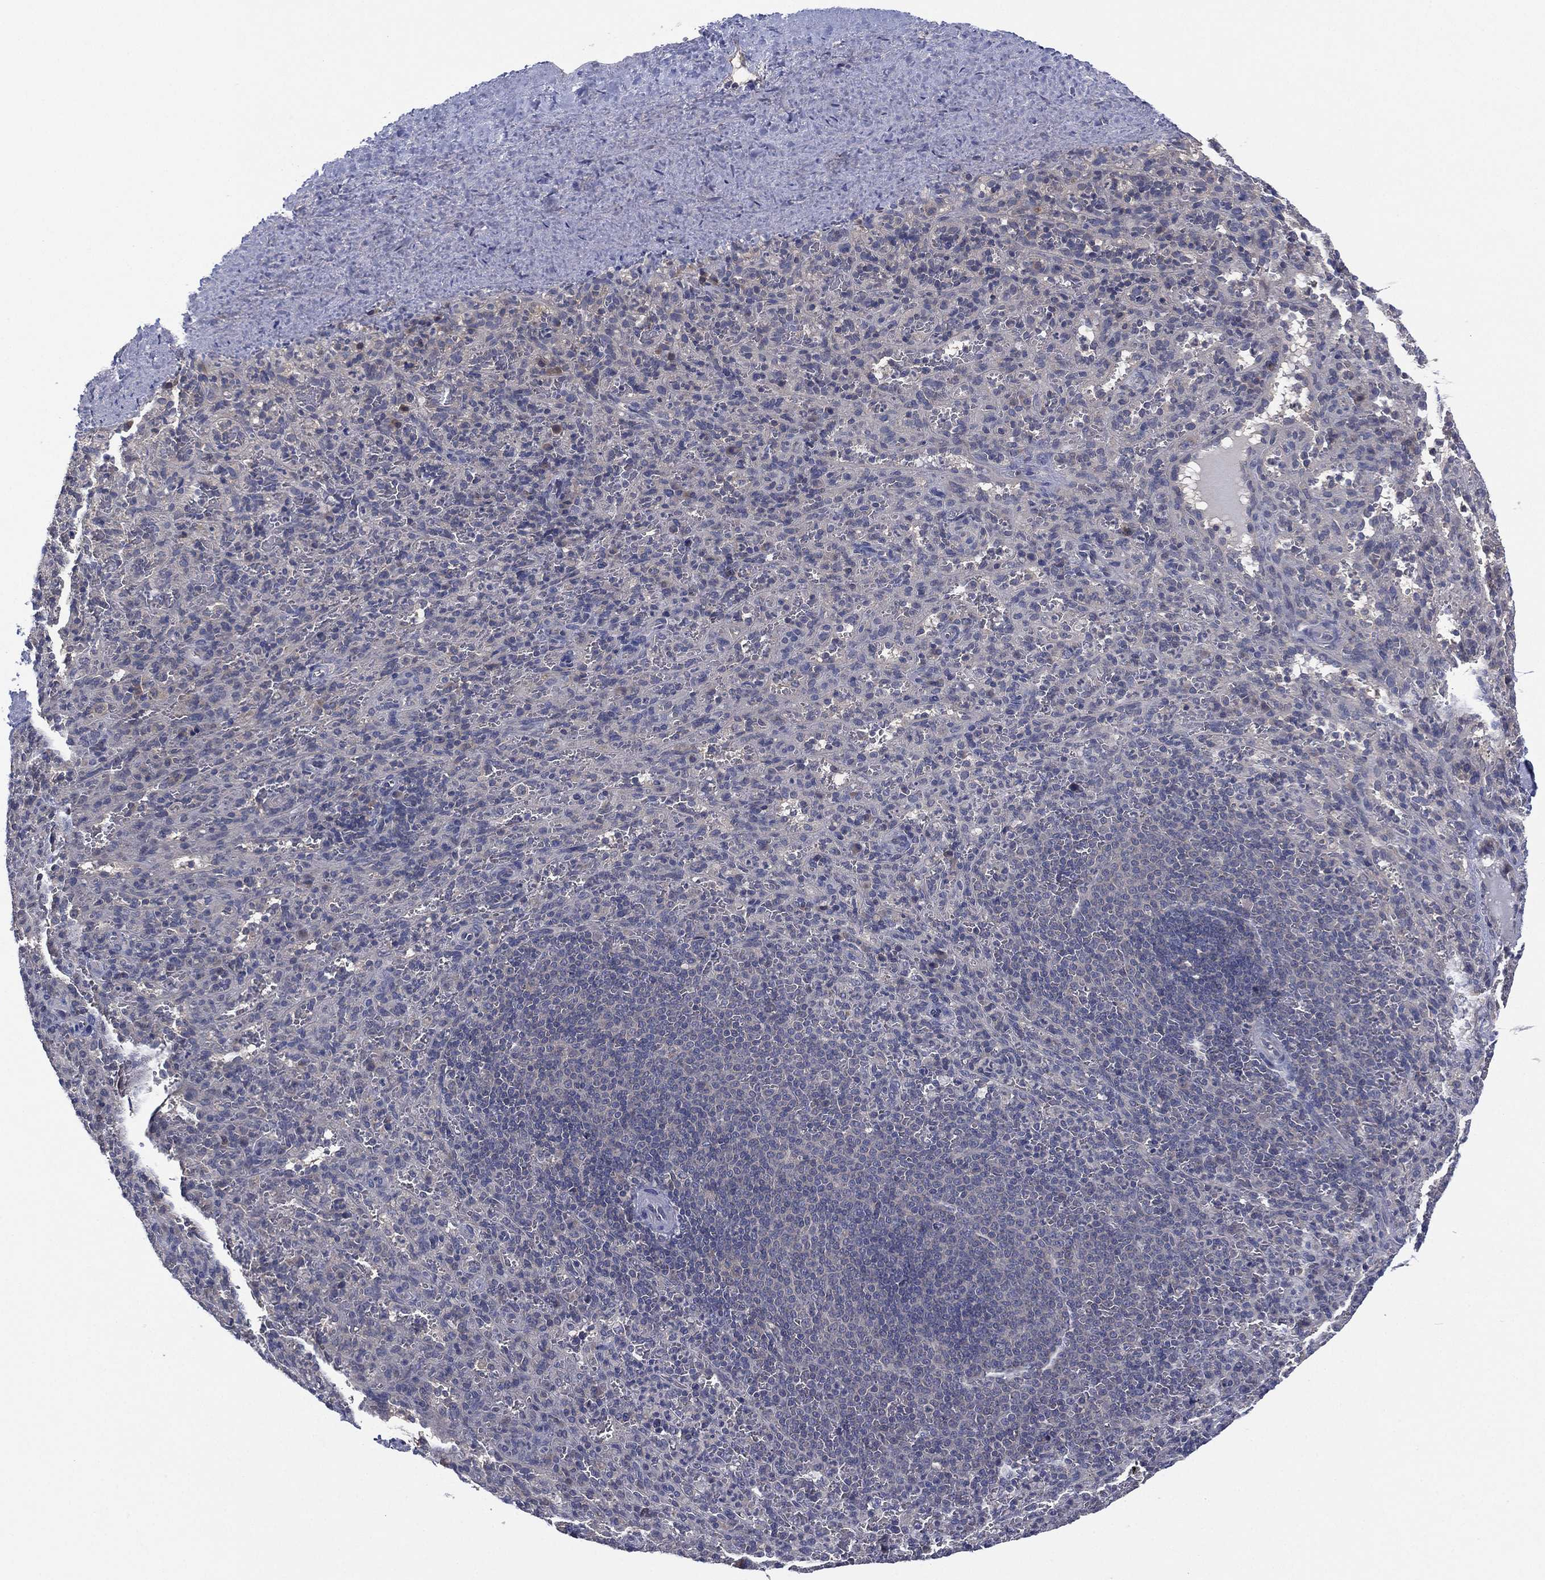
{"staining": {"intensity": "negative", "quantity": "none", "location": "none"}, "tissue": "spleen", "cell_type": "Cells in red pulp", "image_type": "normal", "snomed": [{"axis": "morphology", "description": "Normal tissue, NOS"}, {"axis": "topography", "description": "Spleen"}], "caption": "The photomicrograph demonstrates no significant positivity in cells in red pulp of spleen.", "gene": "MPP7", "patient": {"sex": "male", "age": 57}}